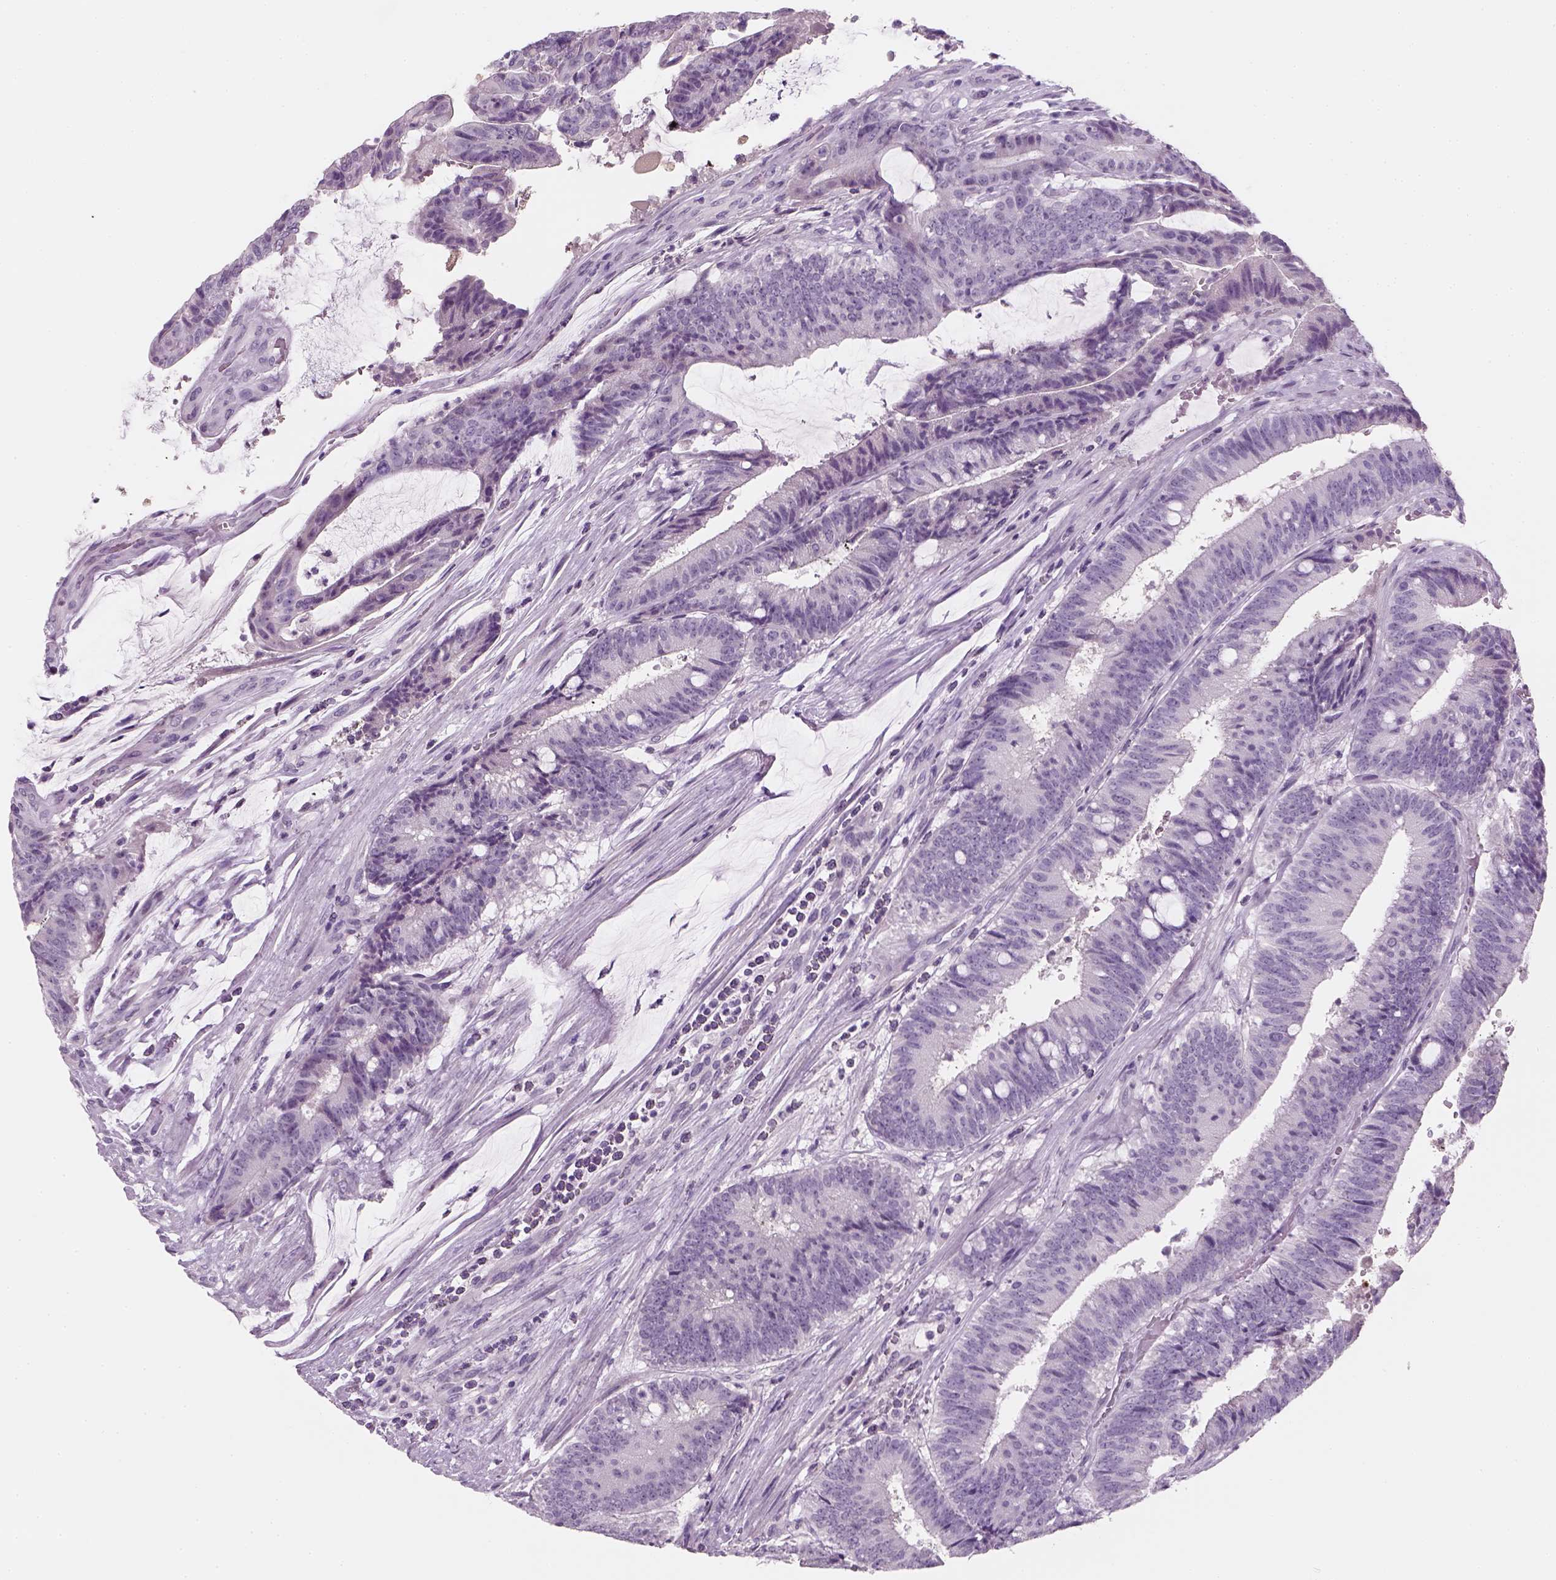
{"staining": {"intensity": "negative", "quantity": "none", "location": "none"}, "tissue": "colorectal cancer", "cell_type": "Tumor cells", "image_type": "cancer", "snomed": [{"axis": "morphology", "description": "Adenocarcinoma, NOS"}, {"axis": "topography", "description": "Colon"}], "caption": "High power microscopy micrograph of an immunohistochemistry micrograph of colorectal cancer, revealing no significant expression in tumor cells. Brightfield microscopy of IHC stained with DAB (3,3'-diaminobenzidine) (brown) and hematoxylin (blue), captured at high magnification.", "gene": "TH", "patient": {"sex": "female", "age": 43}}